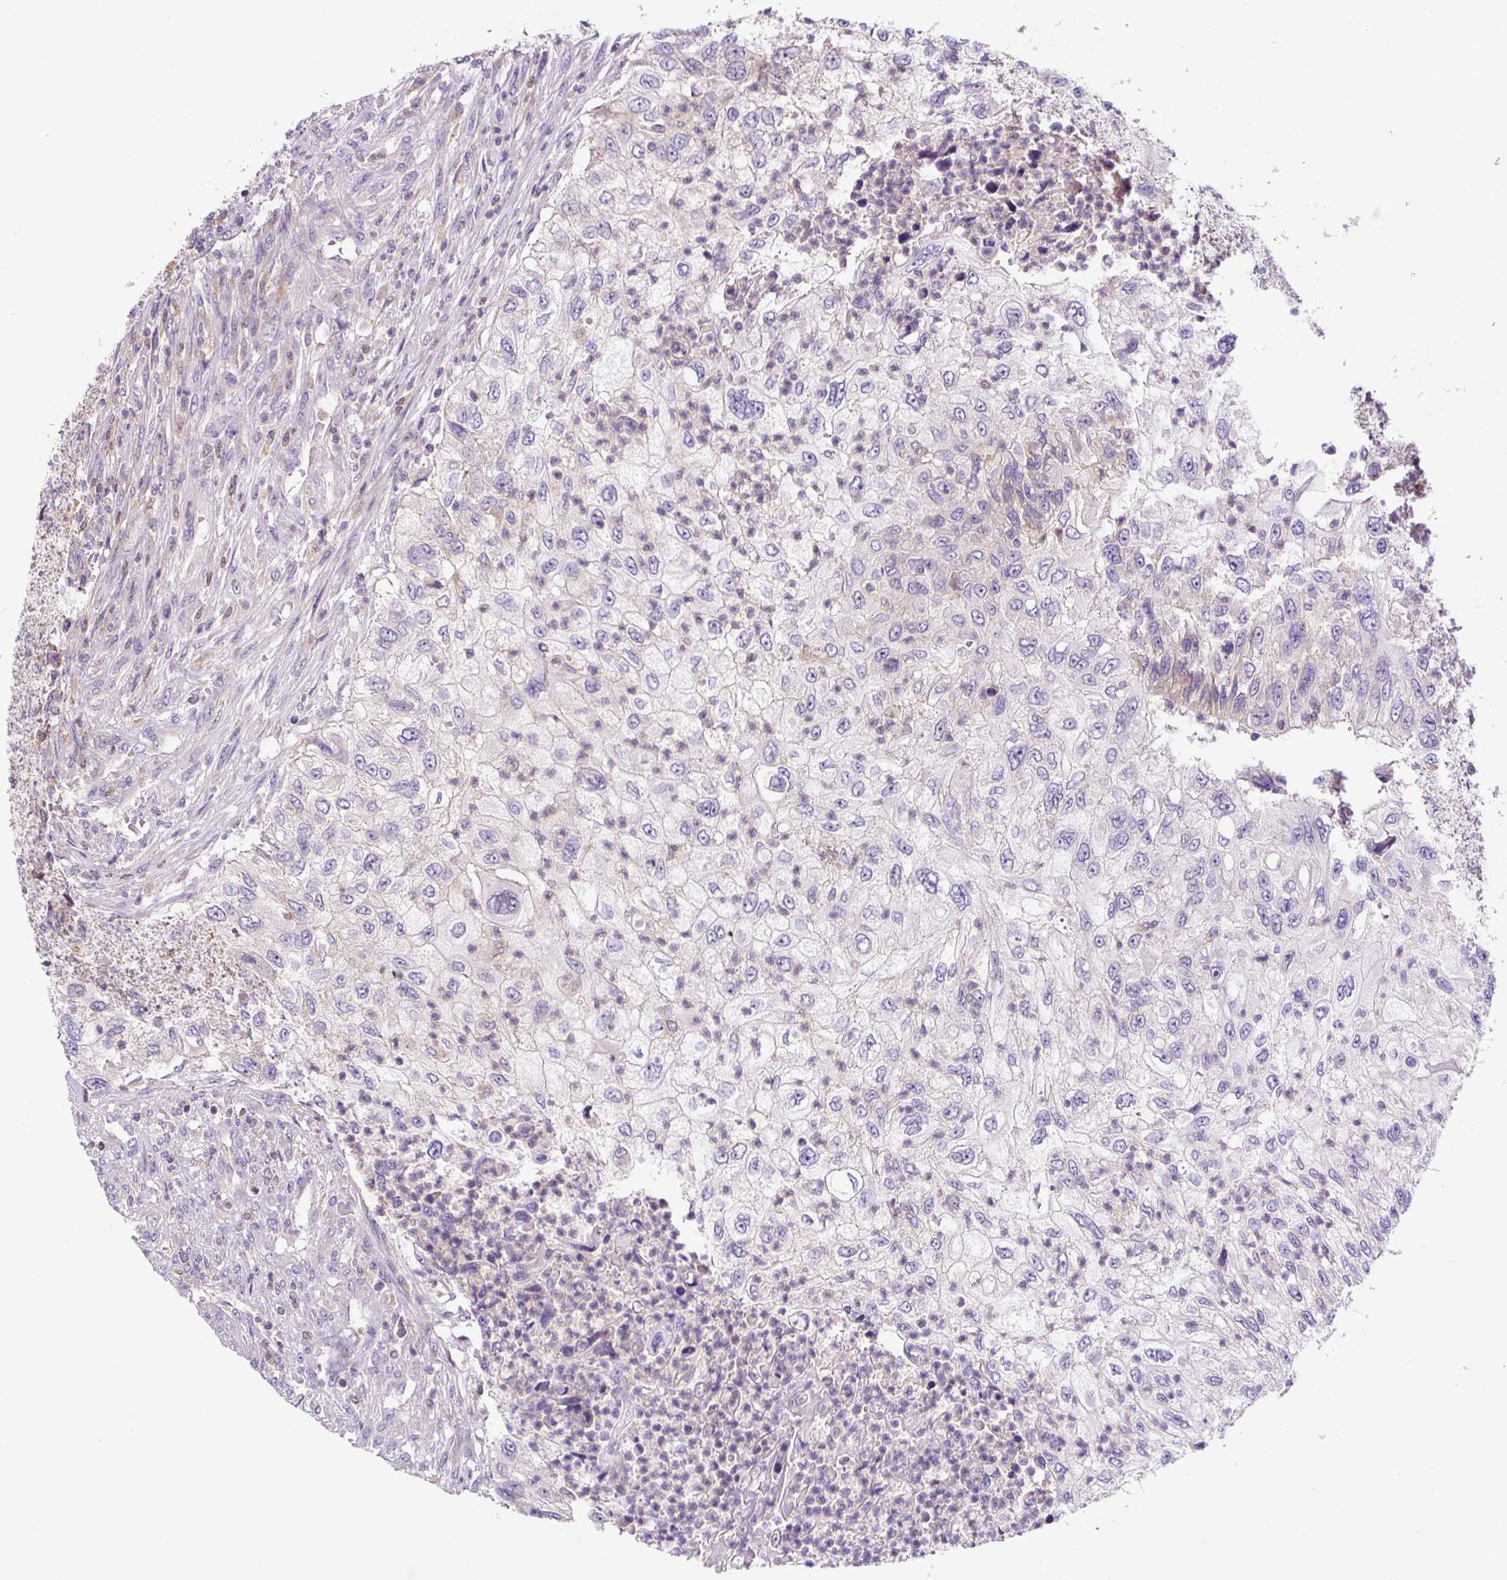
{"staining": {"intensity": "negative", "quantity": "none", "location": "none"}, "tissue": "urothelial cancer", "cell_type": "Tumor cells", "image_type": "cancer", "snomed": [{"axis": "morphology", "description": "Urothelial carcinoma, High grade"}, {"axis": "topography", "description": "Urinary bladder"}], "caption": "This photomicrograph is of urothelial cancer stained with immunohistochemistry to label a protein in brown with the nuclei are counter-stained blue. There is no staining in tumor cells.", "gene": "CCDC28A", "patient": {"sex": "female", "age": 60}}